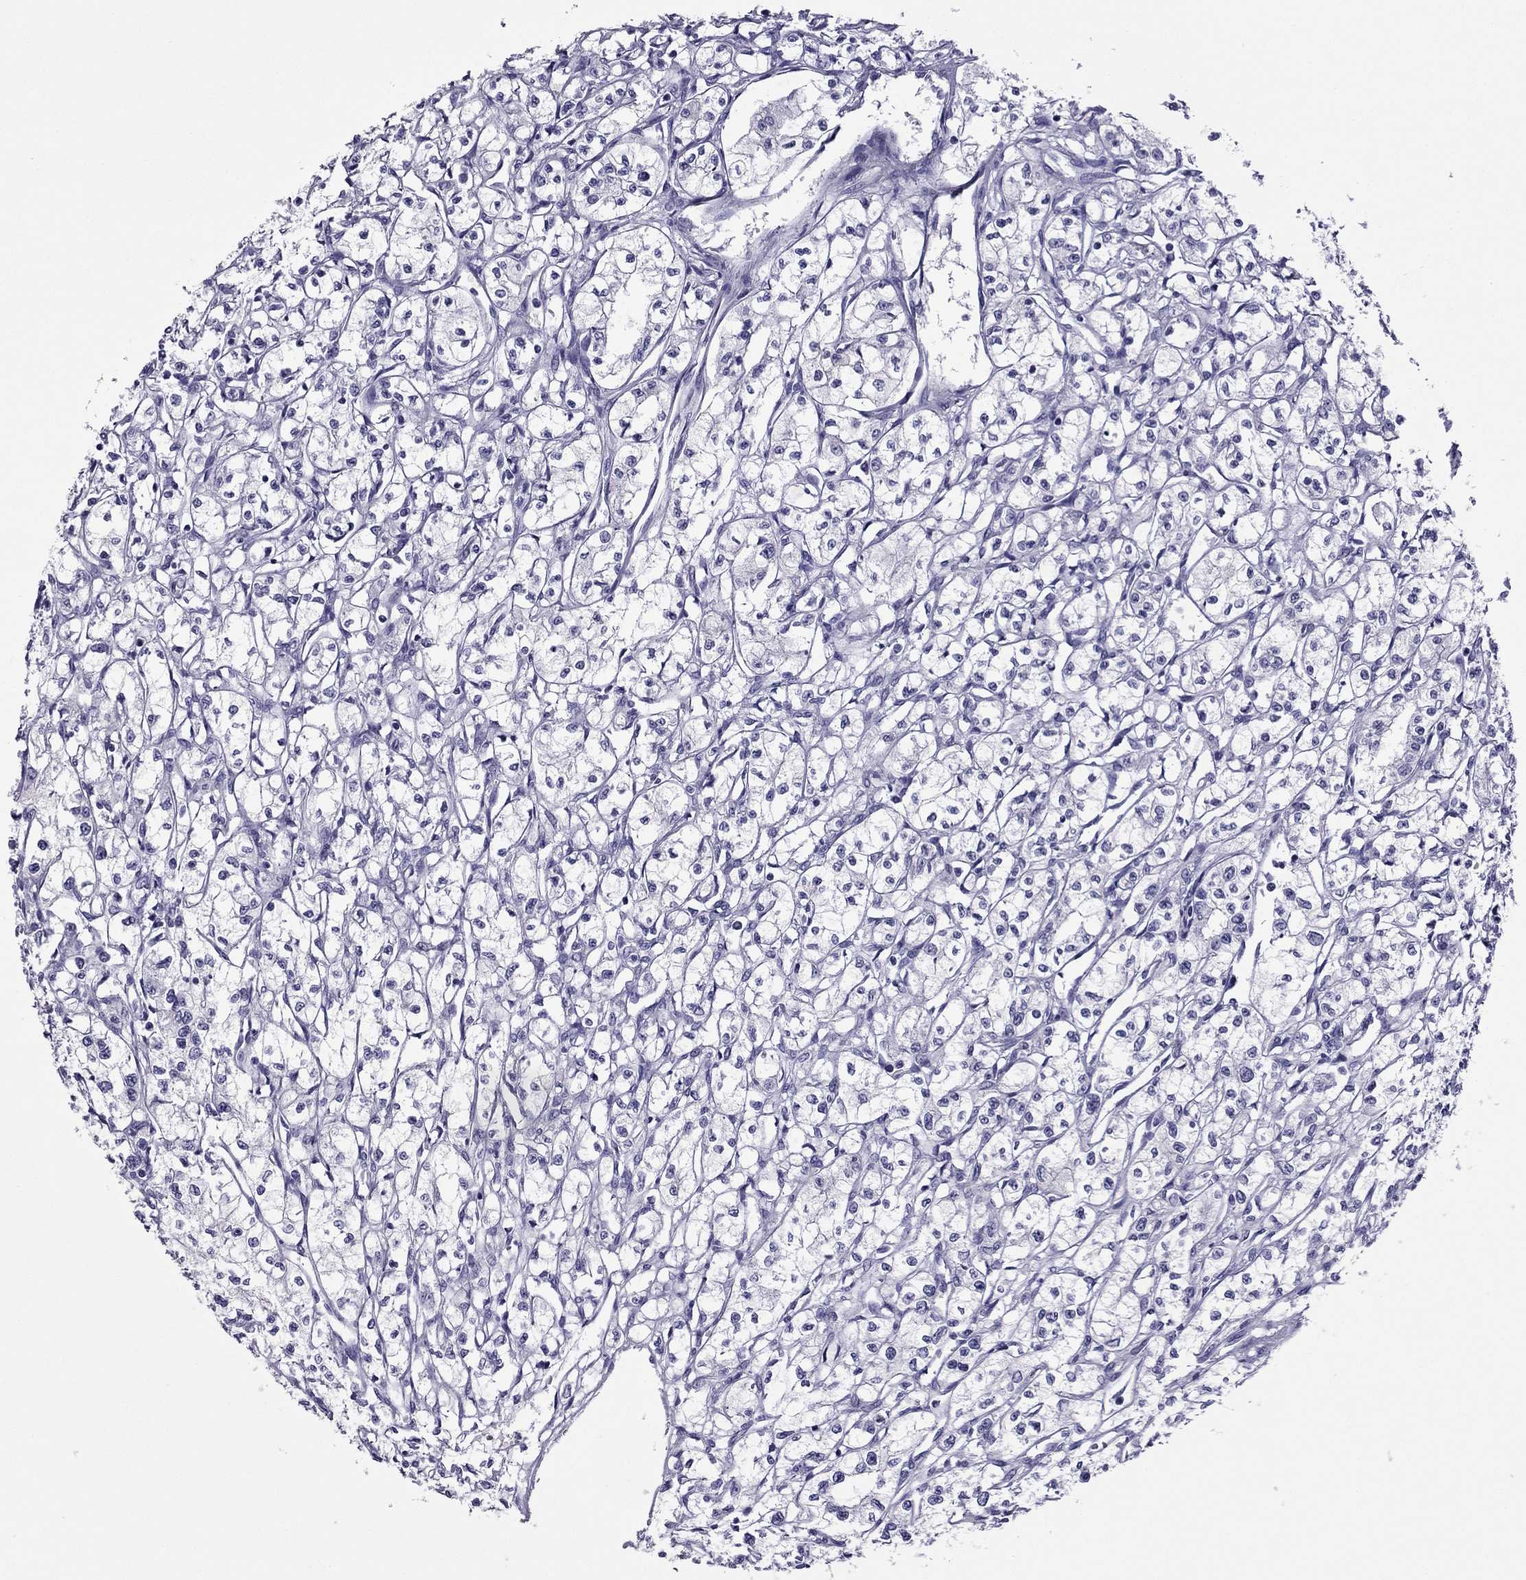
{"staining": {"intensity": "negative", "quantity": "none", "location": "none"}, "tissue": "renal cancer", "cell_type": "Tumor cells", "image_type": "cancer", "snomed": [{"axis": "morphology", "description": "Adenocarcinoma, NOS"}, {"axis": "topography", "description": "Kidney"}], "caption": "Renal cancer was stained to show a protein in brown. There is no significant staining in tumor cells.", "gene": "MYLK3", "patient": {"sex": "male", "age": 56}}